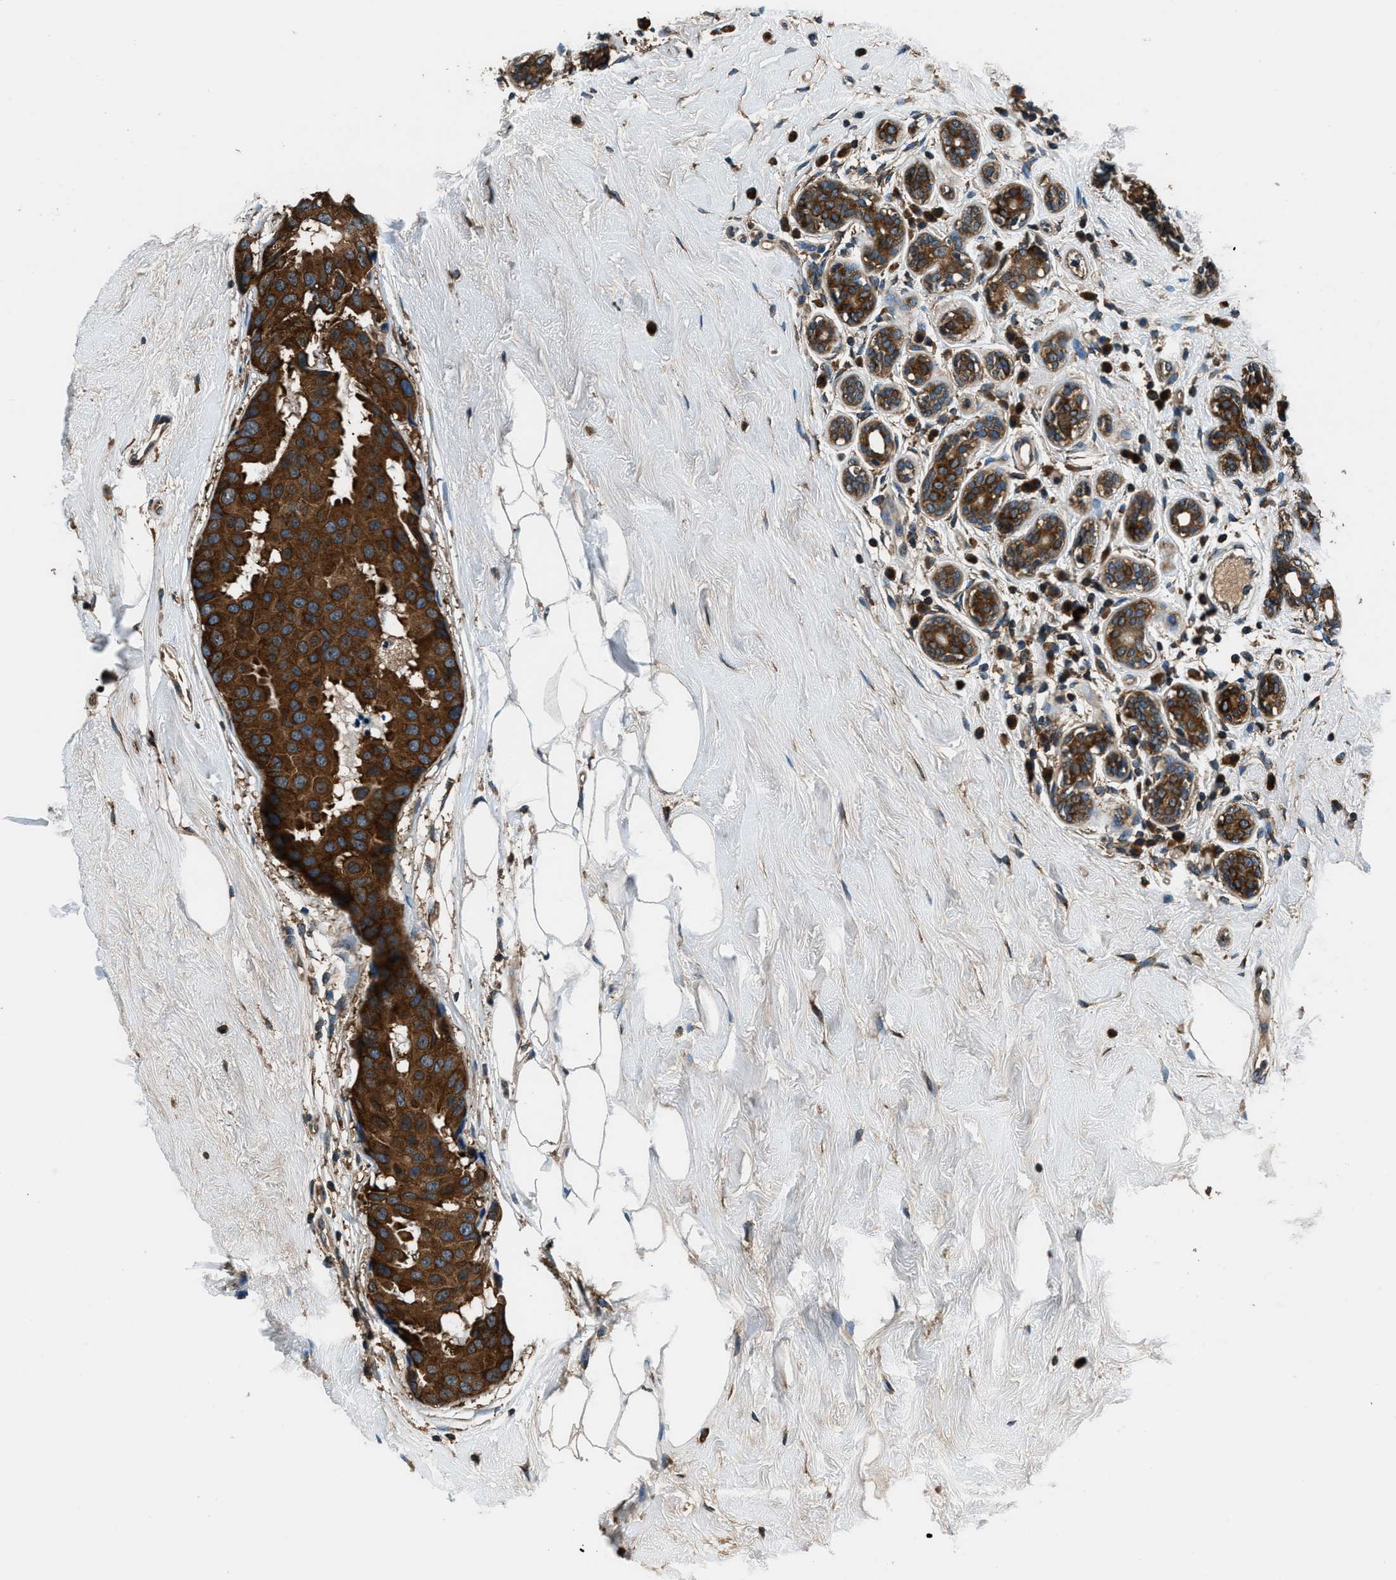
{"staining": {"intensity": "strong", "quantity": ">75%", "location": "cytoplasmic/membranous"}, "tissue": "breast cancer", "cell_type": "Tumor cells", "image_type": "cancer", "snomed": [{"axis": "morphology", "description": "Normal tissue, NOS"}, {"axis": "morphology", "description": "Duct carcinoma"}, {"axis": "topography", "description": "Breast"}], "caption": "Immunohistochemistry (IHC) of breast cancer (infiltrating ductal carcinoma) demonstrates high levels of strong cytoplasmic/membranous staining in about >75% of tumor cells.", "gene": "ARFGAP2", "patient": {"sex": "female", "age": 39}}